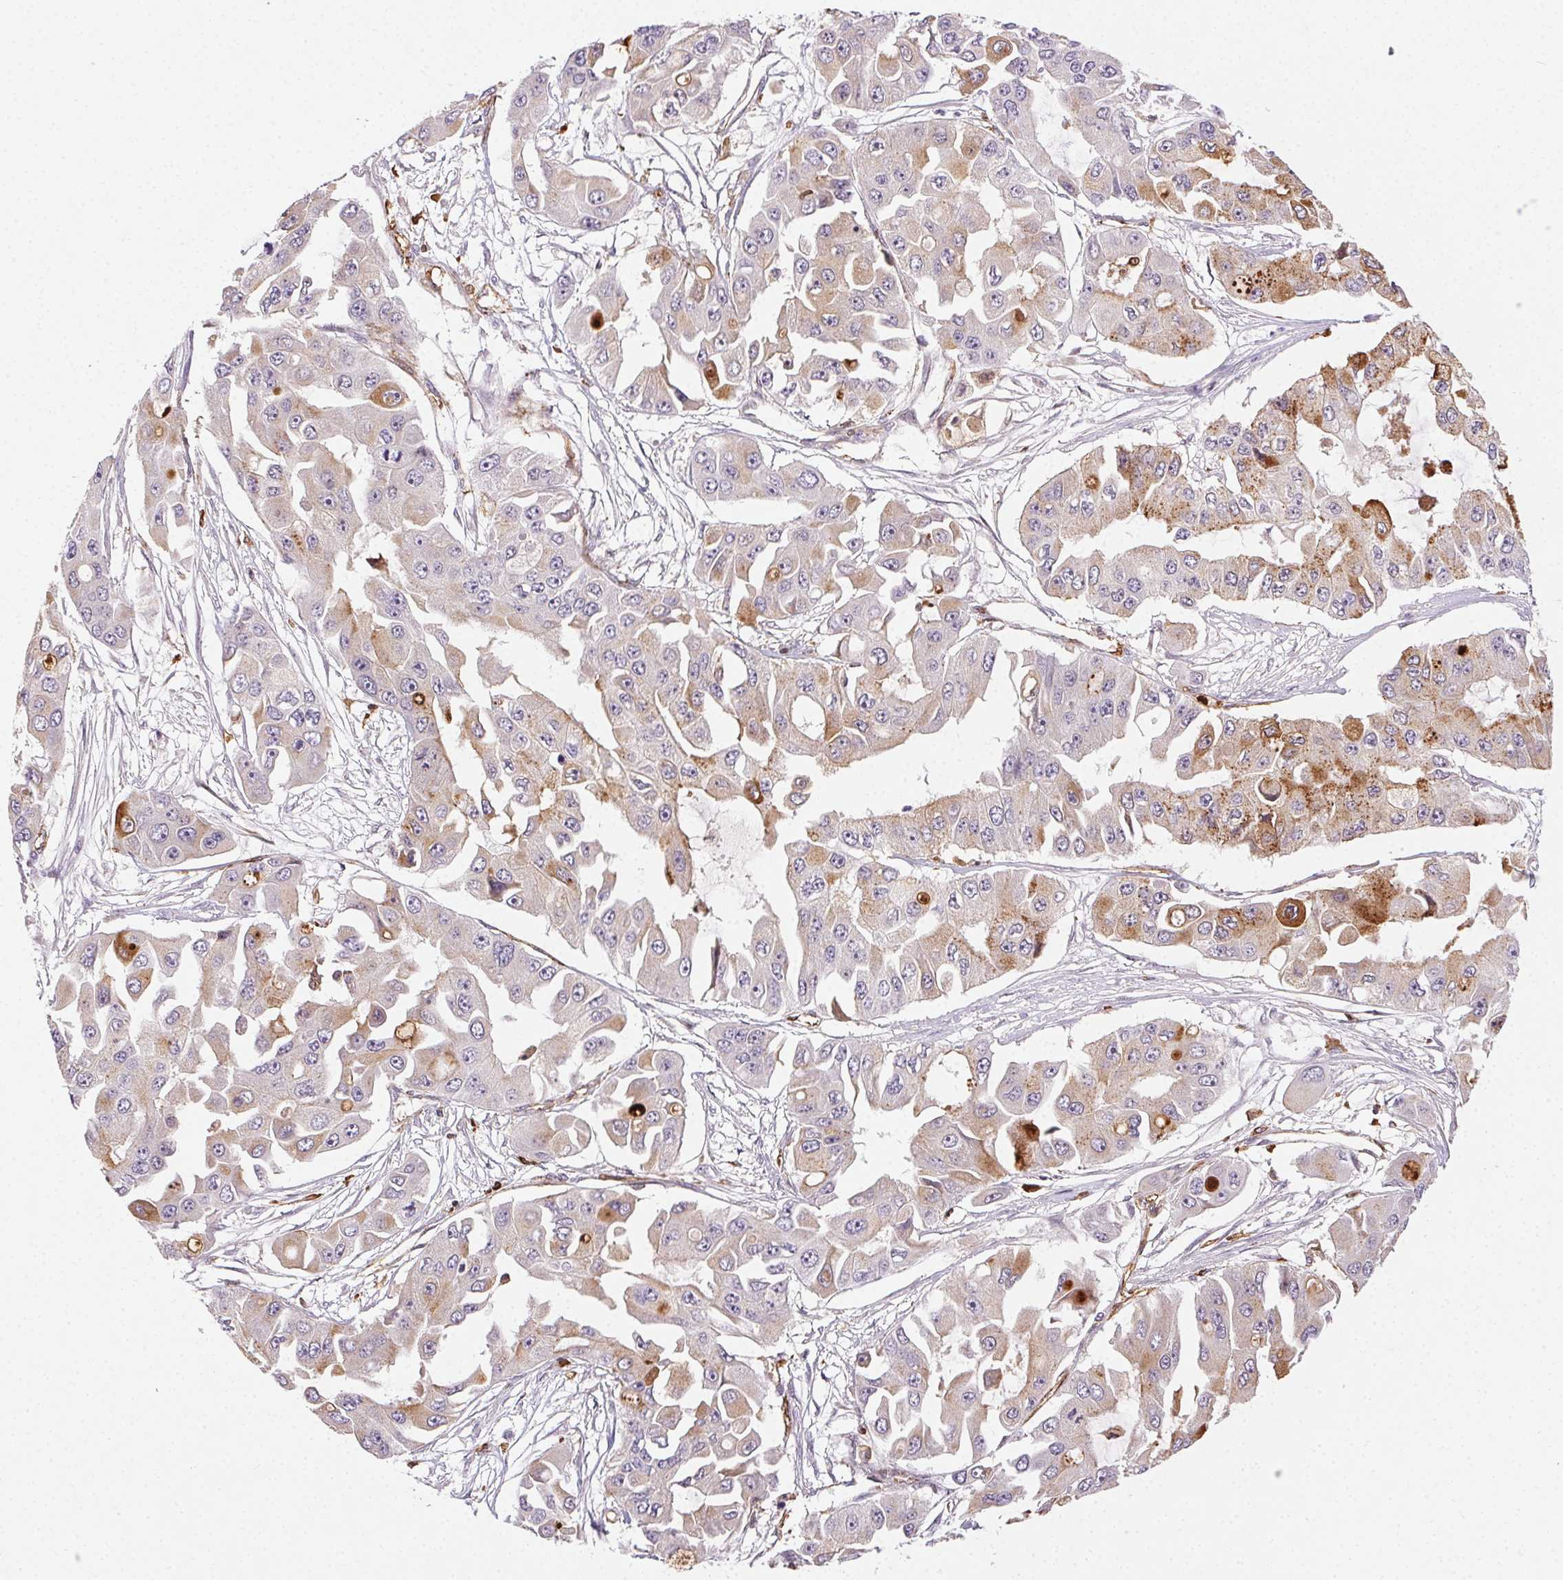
{"staining": {"intensity": "moderate", "quantity": "<25%", "location": "cytoplasmic/membranous"}, "tissue": "ovarian cancer", "cell_type": "Tumor cells", "image_type": "cancer", "snomed": [{"axis": "morphology", "description": "Cystadenocarcinoma, serous, NOS"}, {"axis": "topography", "description": "Ovary"}], "caption": "This micrograph shows immunohistochemistry (IHC) staining of human ovarian cancer, with low moderate cytoplasmic/membranous positivity in about <25% of tumor cells.", "gene": "RNASET2", "patient": {"sex": "female", "age": 56}}